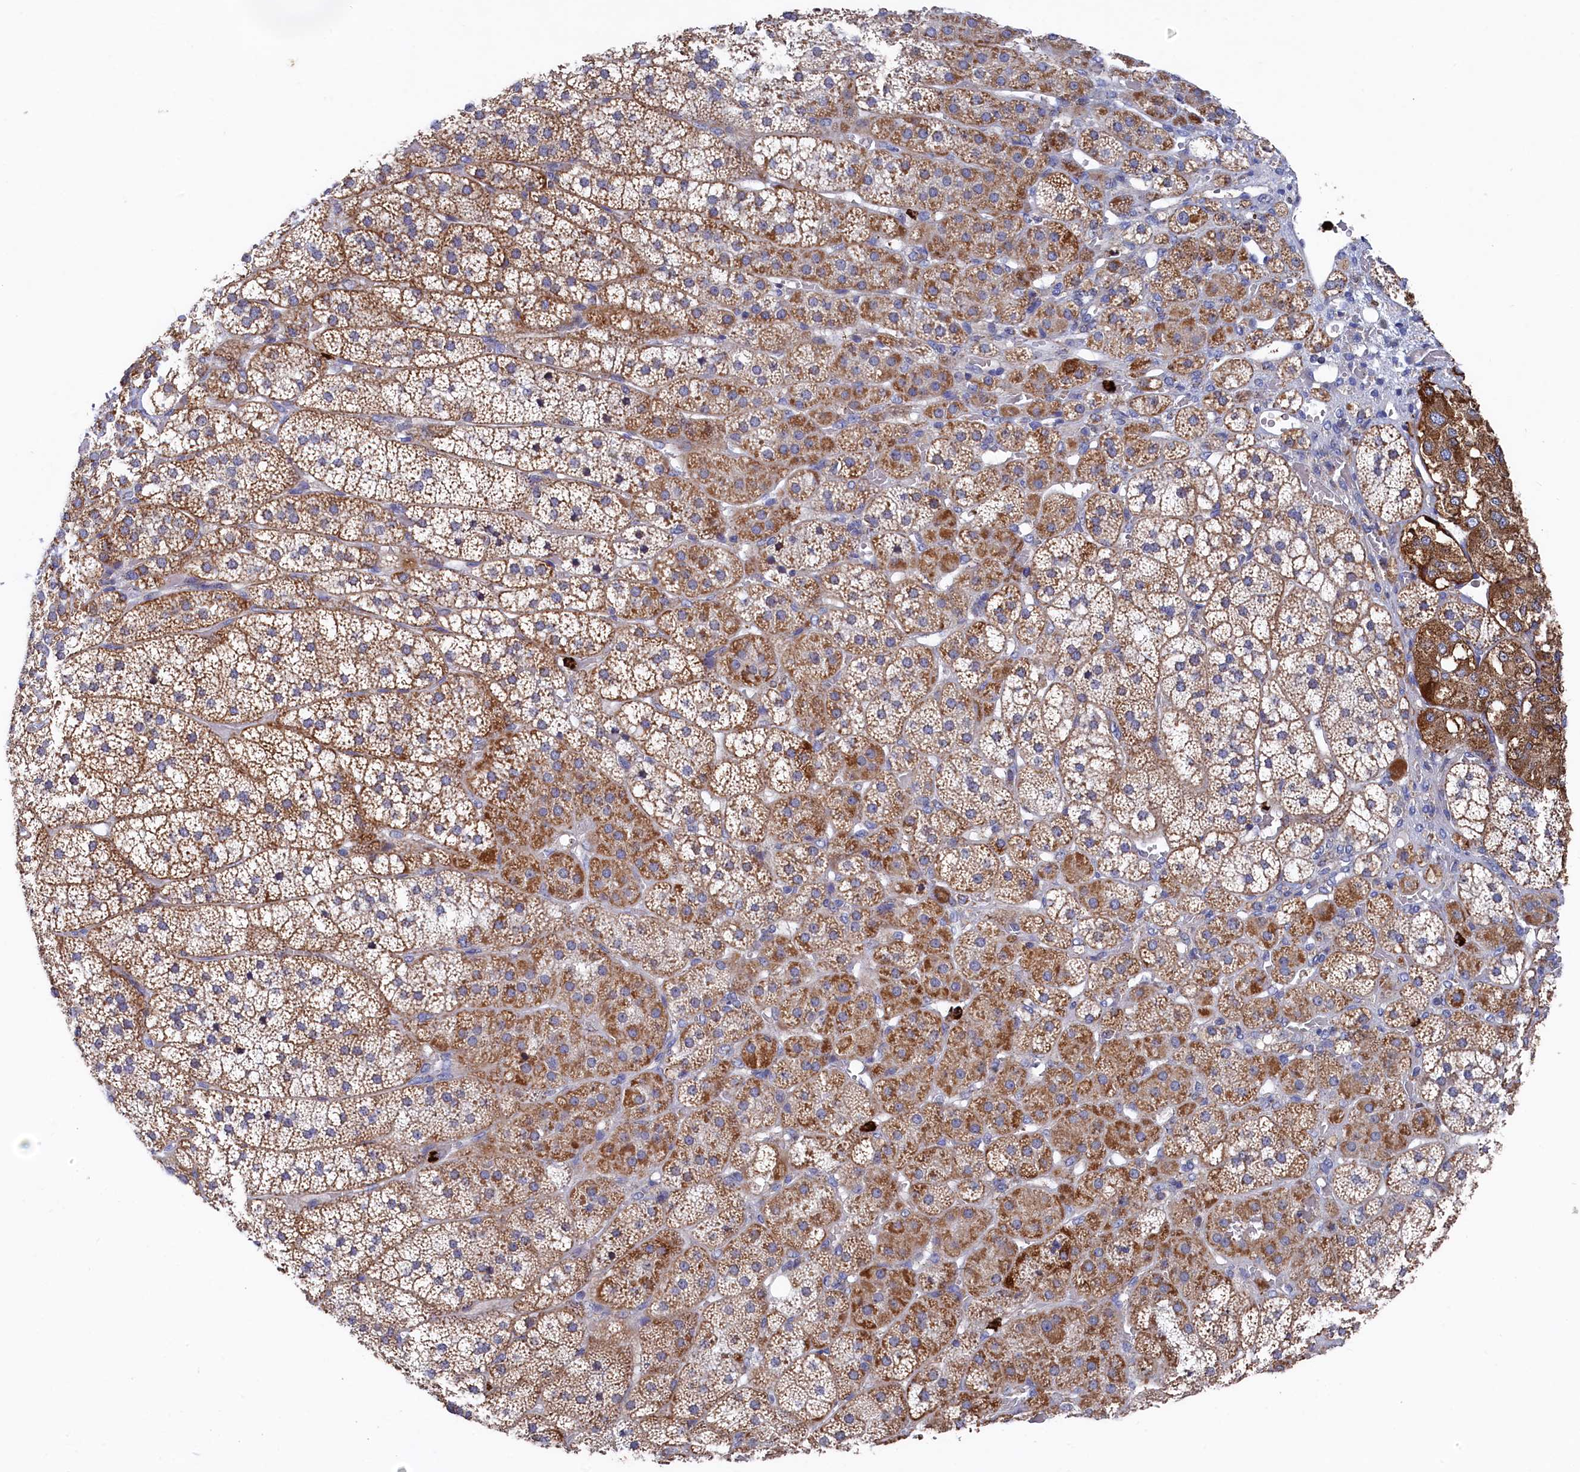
{"staining": {"intensity": "moderate", "quantity": ">75%", "location": "cytoplasmic/membranous"}, "tissue": "adrenal gland", "cell_type": "Glandular cells", "image_type": "normal", "snomed": [{"axis": "morphology", "description": "Normal tissue, NOS"}, {"axis": "topography", "description": "Adrenal gland"}], "caption": "Protein staining demonstrates moderate cytoplasmic/membranous staining in approximately >75% of glandular cells in benign adrenal gland. (brown staining indicates protein expression, while blue staining denotes nuclei).", "gene": "CHCHD1", "patient": {"sex": "female", "age": 44}}